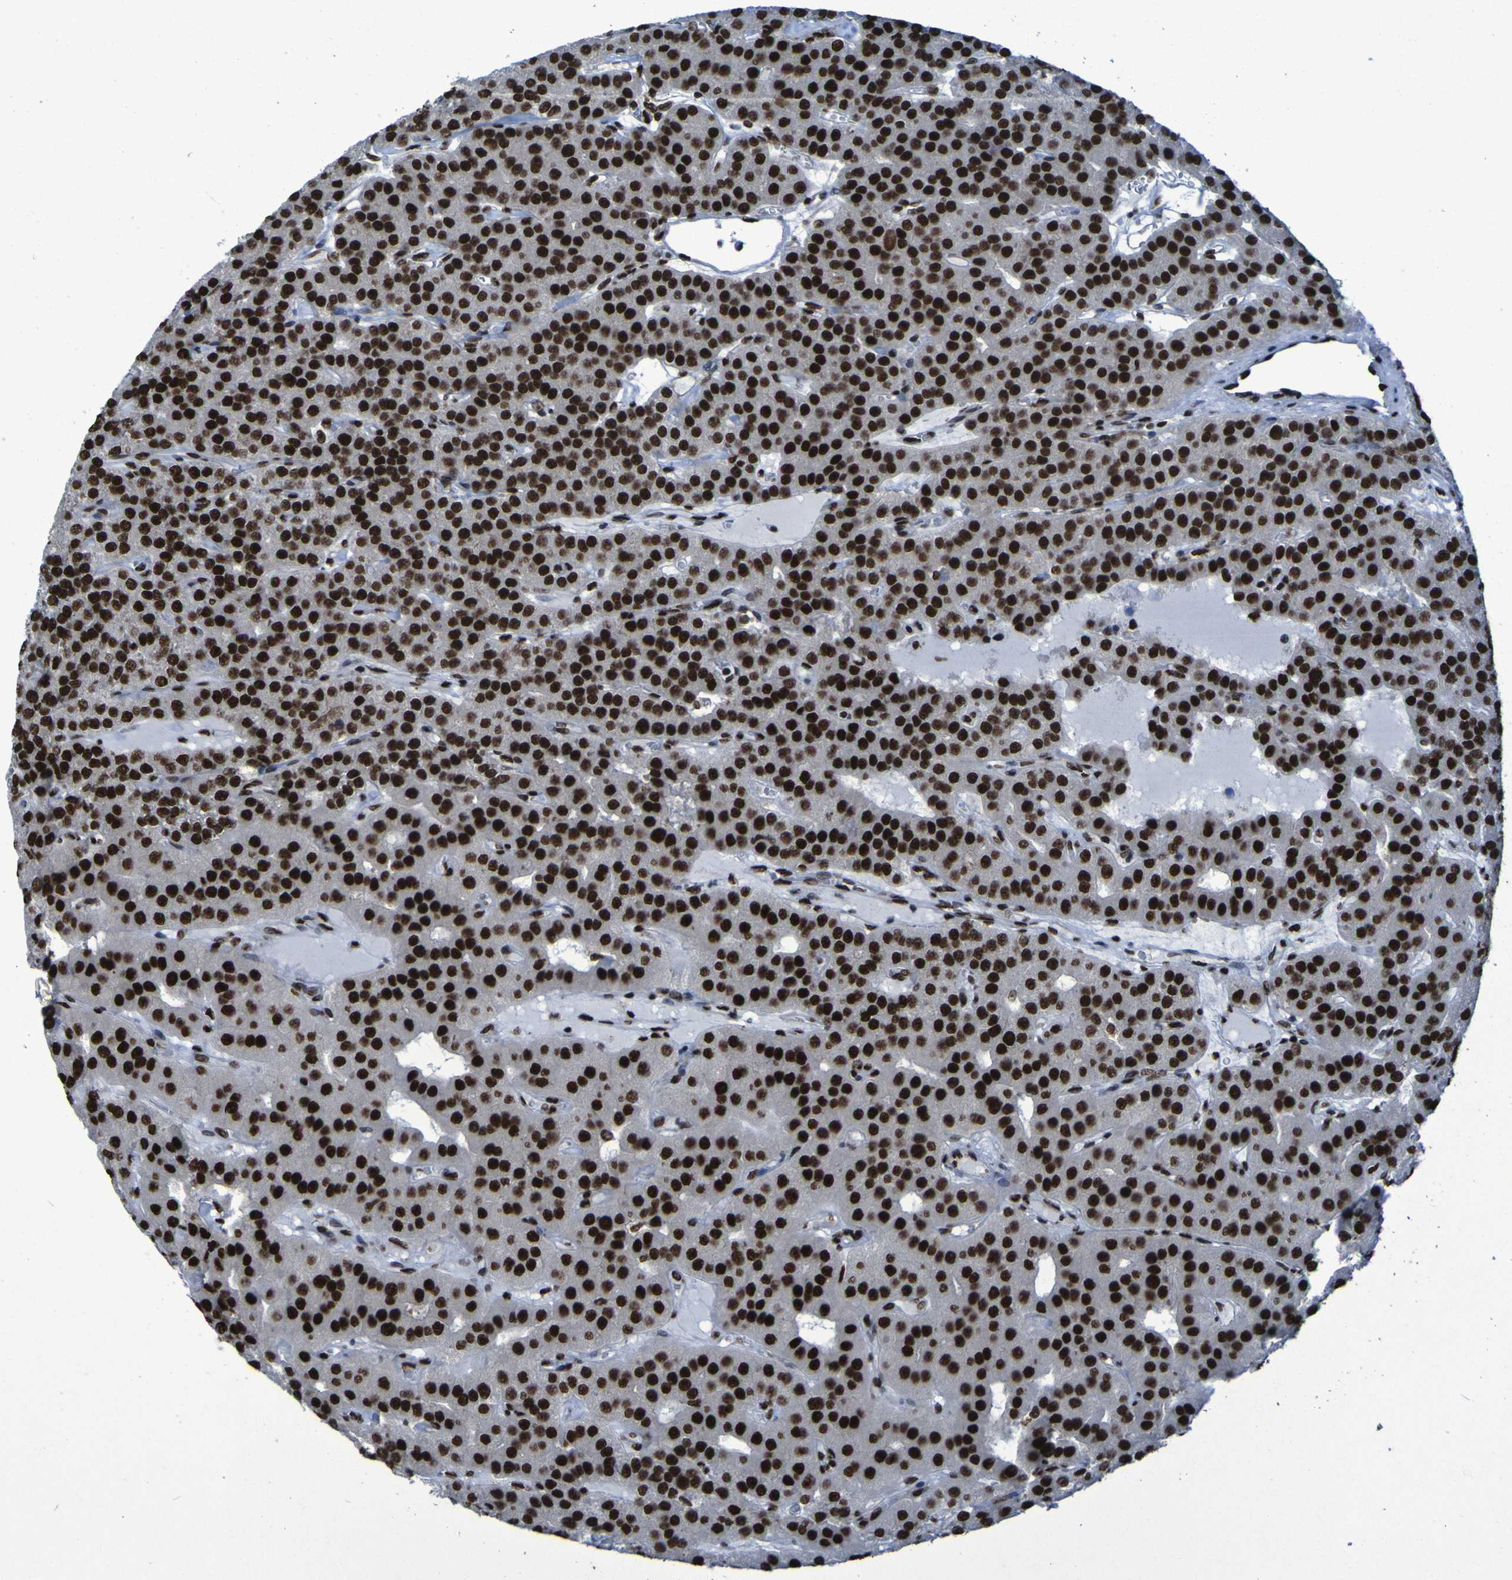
{"staining": {"intensity": "strong", "quantity": ">75%", "location": "nuclear"}, "tissue": "parathyroid gland", "cell_type": "Glandular cells", "image_type": "normal", "snomed": [{"axis": "morphology", "description": "Normal tissue, NOS"}, {"axis": "morphology", "description": "Adenoma, NOS"}, {"axis": "topography", "description": "Parathyroid gland"}], "caption": "Strong nuclear protein positivity is present in approximately >75% of glandular cells in parathyroid gland. (DAB IHC, brown staining for protein, blue staining for nuclei).", "gene": "HNRNPR", "patient": {"sex": "female", "age": 86}}